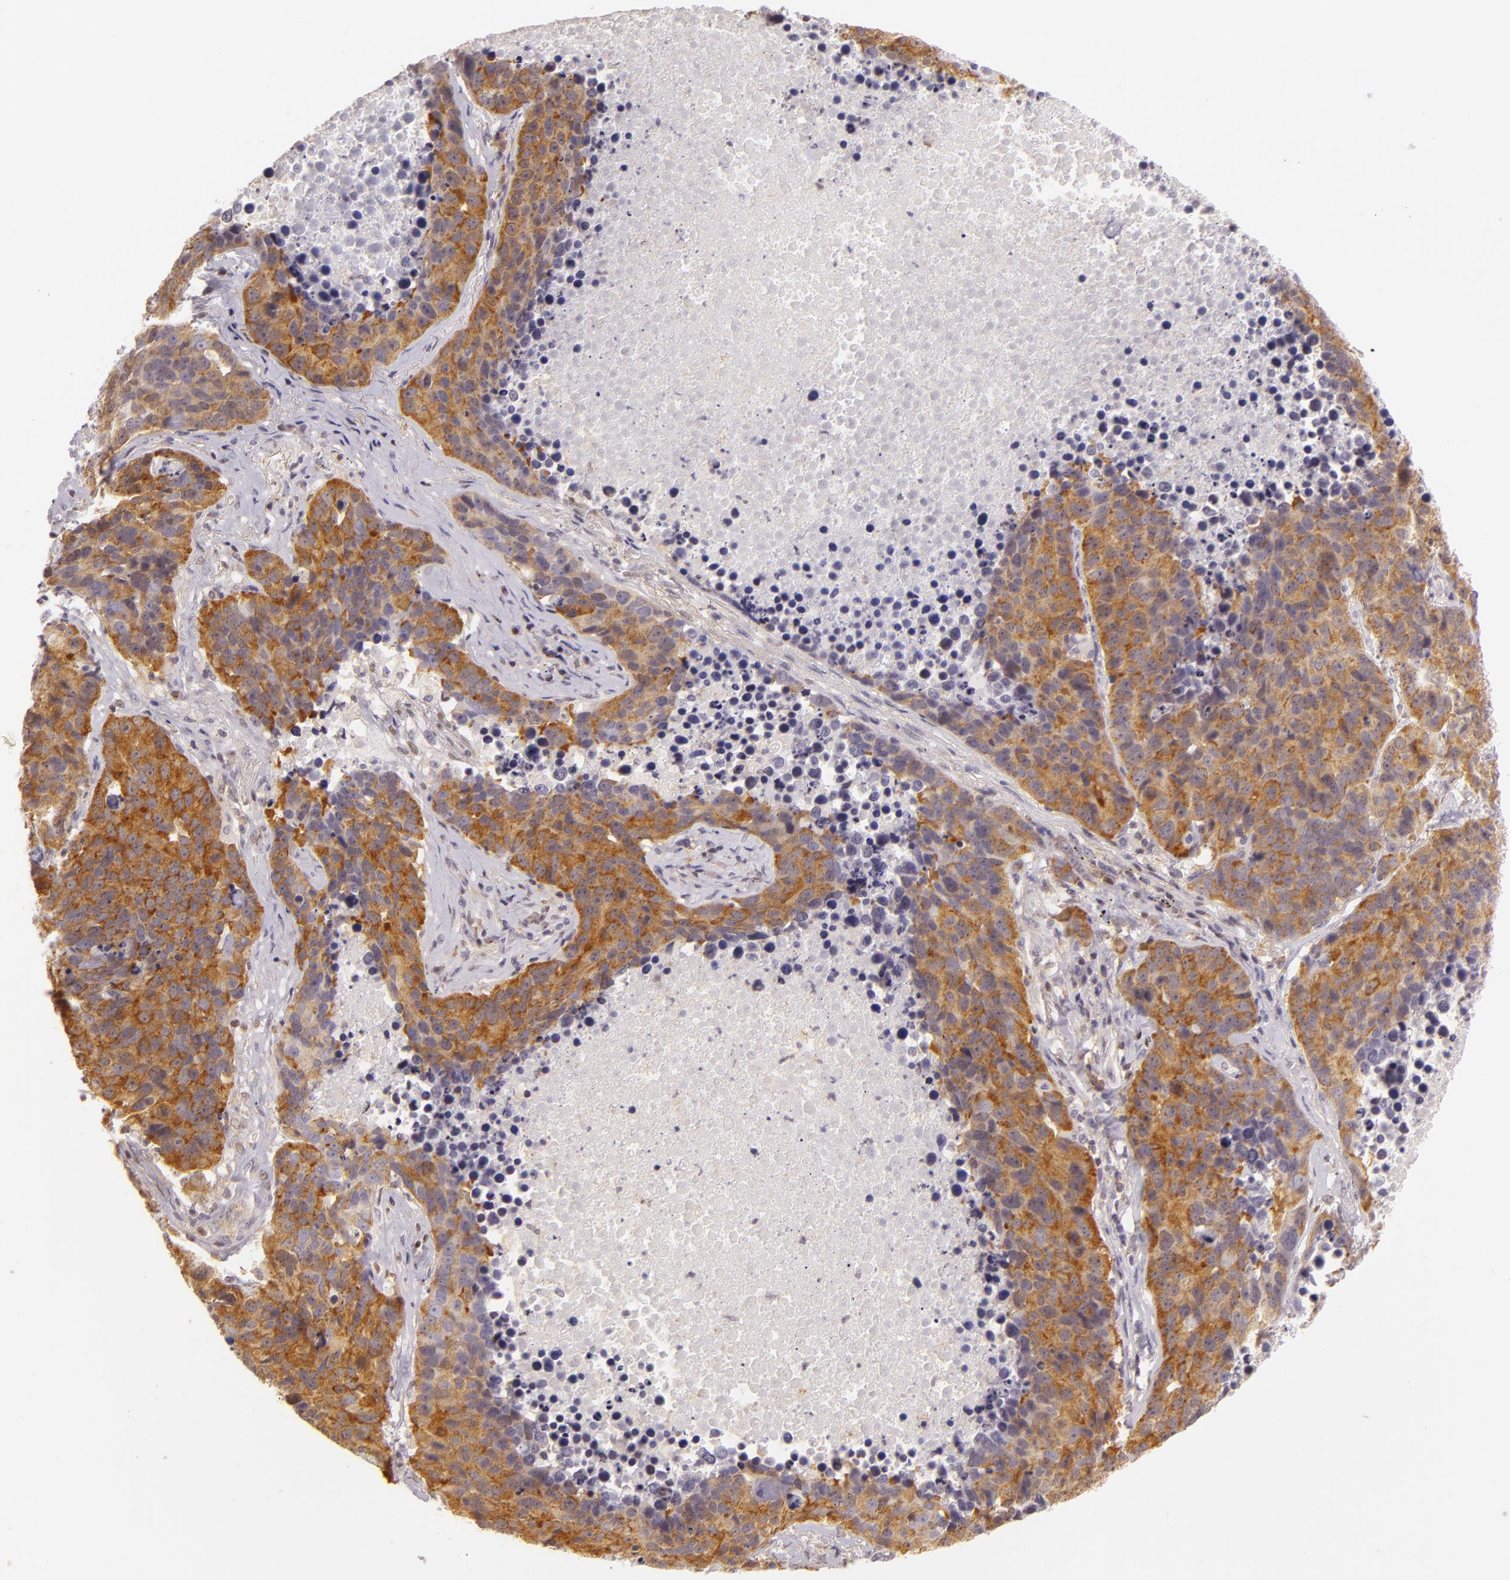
{"staining": {"intensity": "strong", "quantity": ">75%", "location": "cytoplasmic/membranous"}, "tissue": "lung cancer", "cell_type": "Tumor cells", "image_type": "cancer", "snomed": [{"axis": "morphology", "description": "Carcinoid, malignant, NOS"}, {"axis": "topography", "description": "Lung"}], "caption": "Human lung malignant carcinoid stained with a brown dye demonstrates strong cytoplasmic/membranous positive staining in about >75% of tumor cells.", "gene": "IMPDH1", "patient": {"sex": "male", "age": 60}}